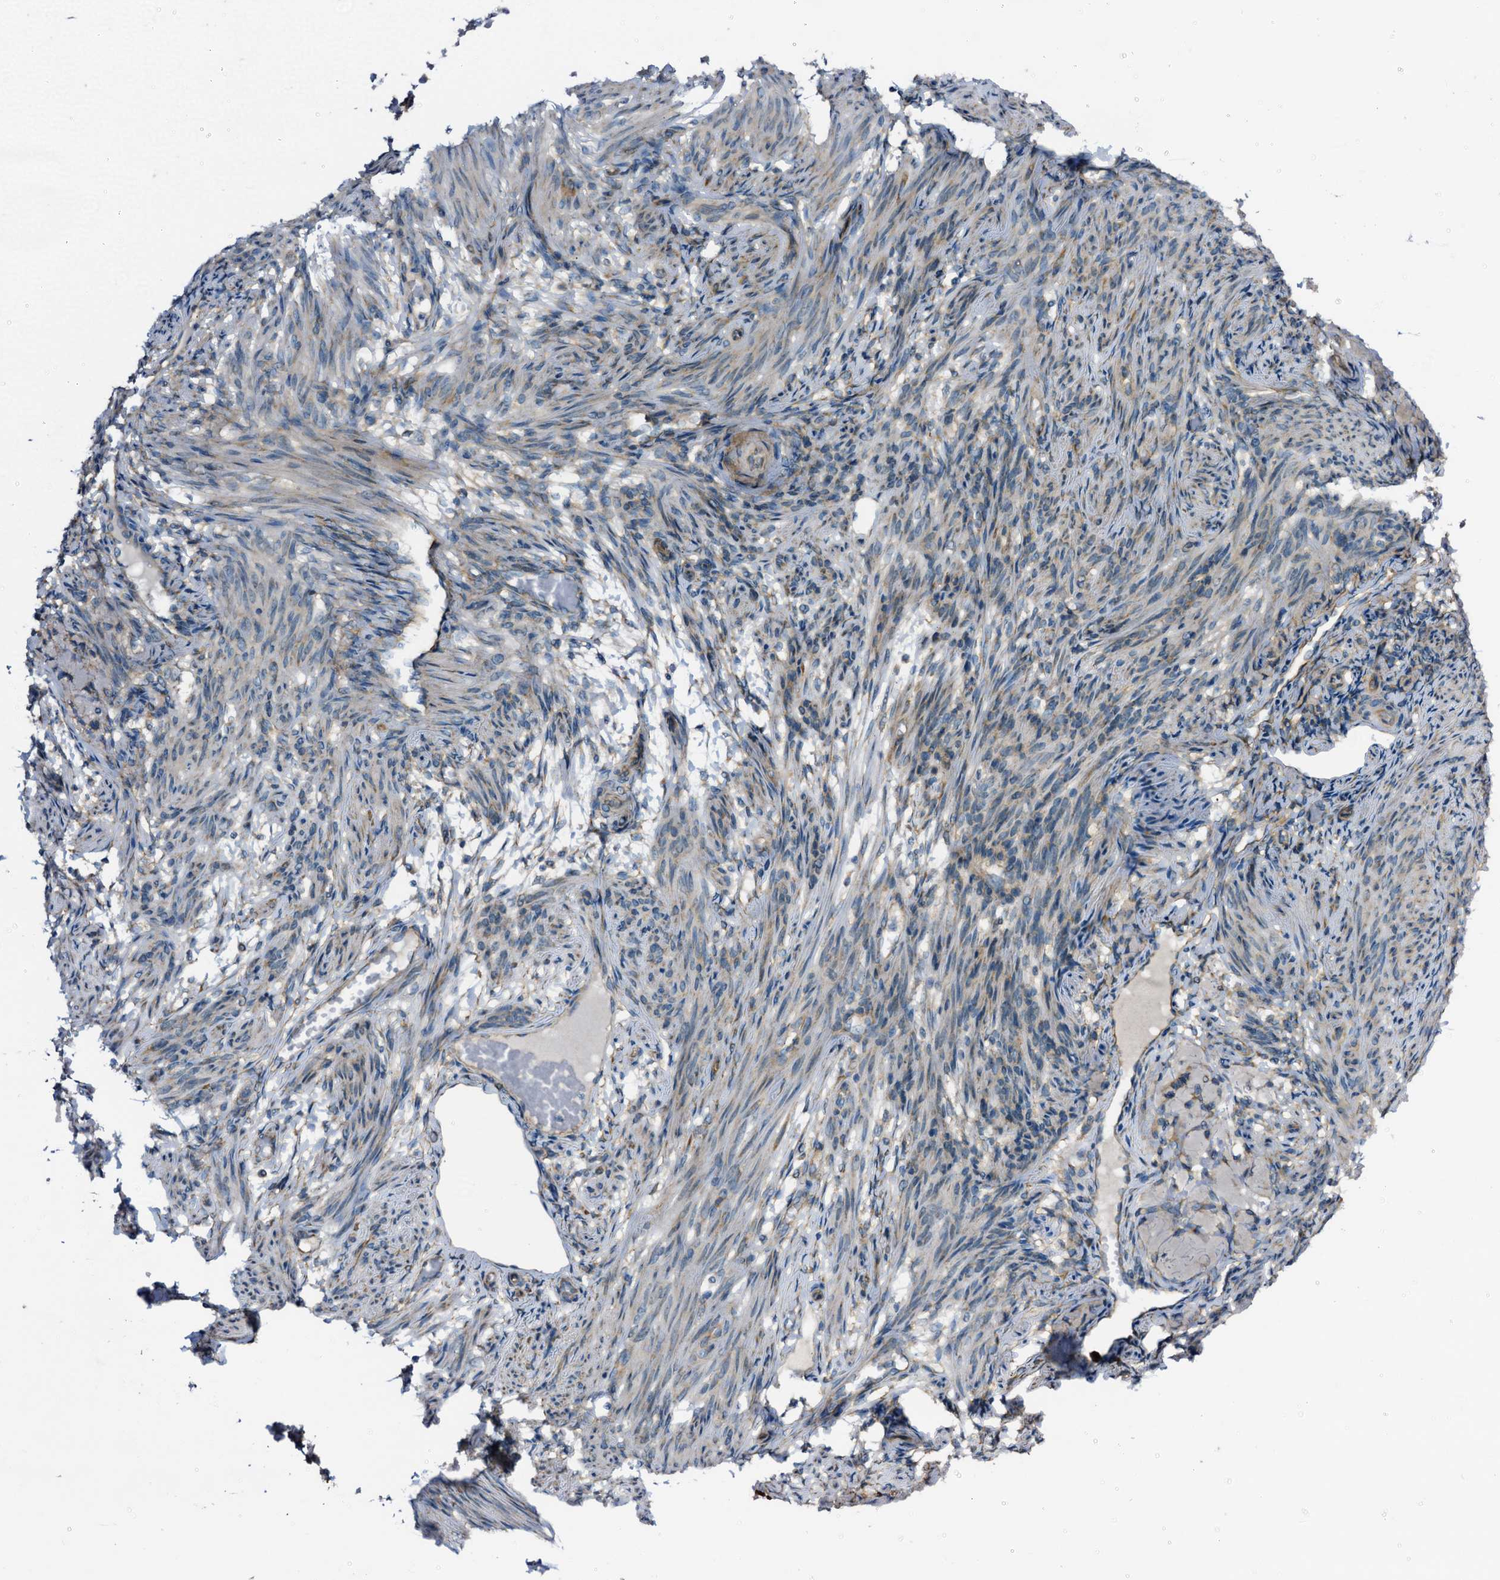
{"staining": {"intensity": "weak", "quantity": "<25%", "location": "cytoplasmic/membranous"}, "tissue": "smooth muscle", "cell_type": "Smooth muscle cells", "image_type": "normal", "snomed": [{"axis": "morphology", "description": "Normal tissue, NOS"}, {"axis": "topography", "description": "Smooth muscle"}], "caption": "Immunohistochemical staining of unremarkable smooth muscle displays no significant positivity in smooth muscle cells. Nuclei are stained in blue.", "gene": "STARD13", "patient": {"sex": "female", "age": 39}}